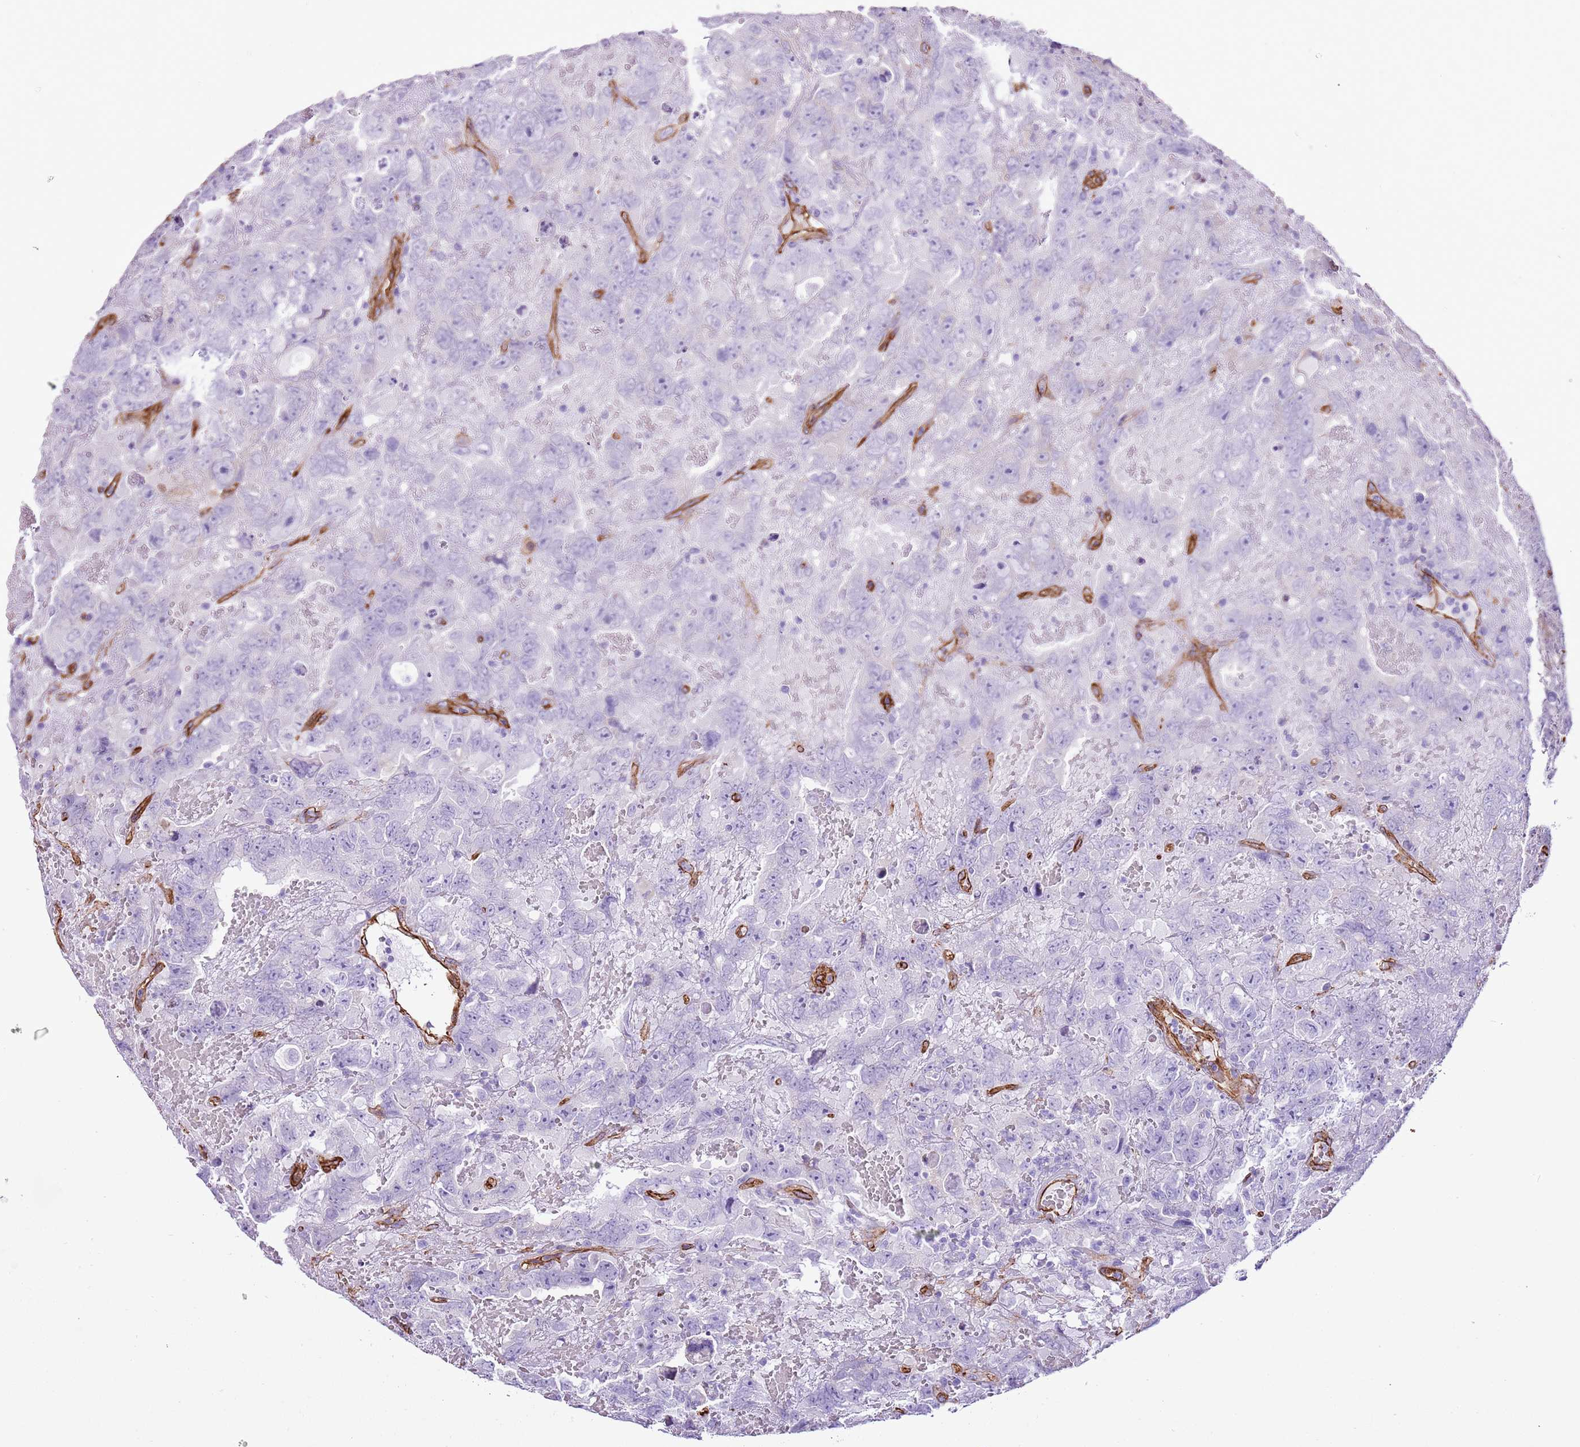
{"staining": {"intensity": "negative", "quantity": "none", "location": "none"}, "tissue": "testis cancer", "cell_type": "Tumor cells", "image_type": "cancer", "snomed": [{"axis": "morphology", "description": "Carcinoma, Embryonal, NOS"}, {"axis": "topography", "description": "Testis"}], "caption": "DAB (3,3'-diaminobenzidine) immunohistochemical staining of human embryonal carcinoma (testis) displays no significant positivity in tumor cells.", "gene": "CTDSPL", "patient": {"sex": "male", "age": 45}}